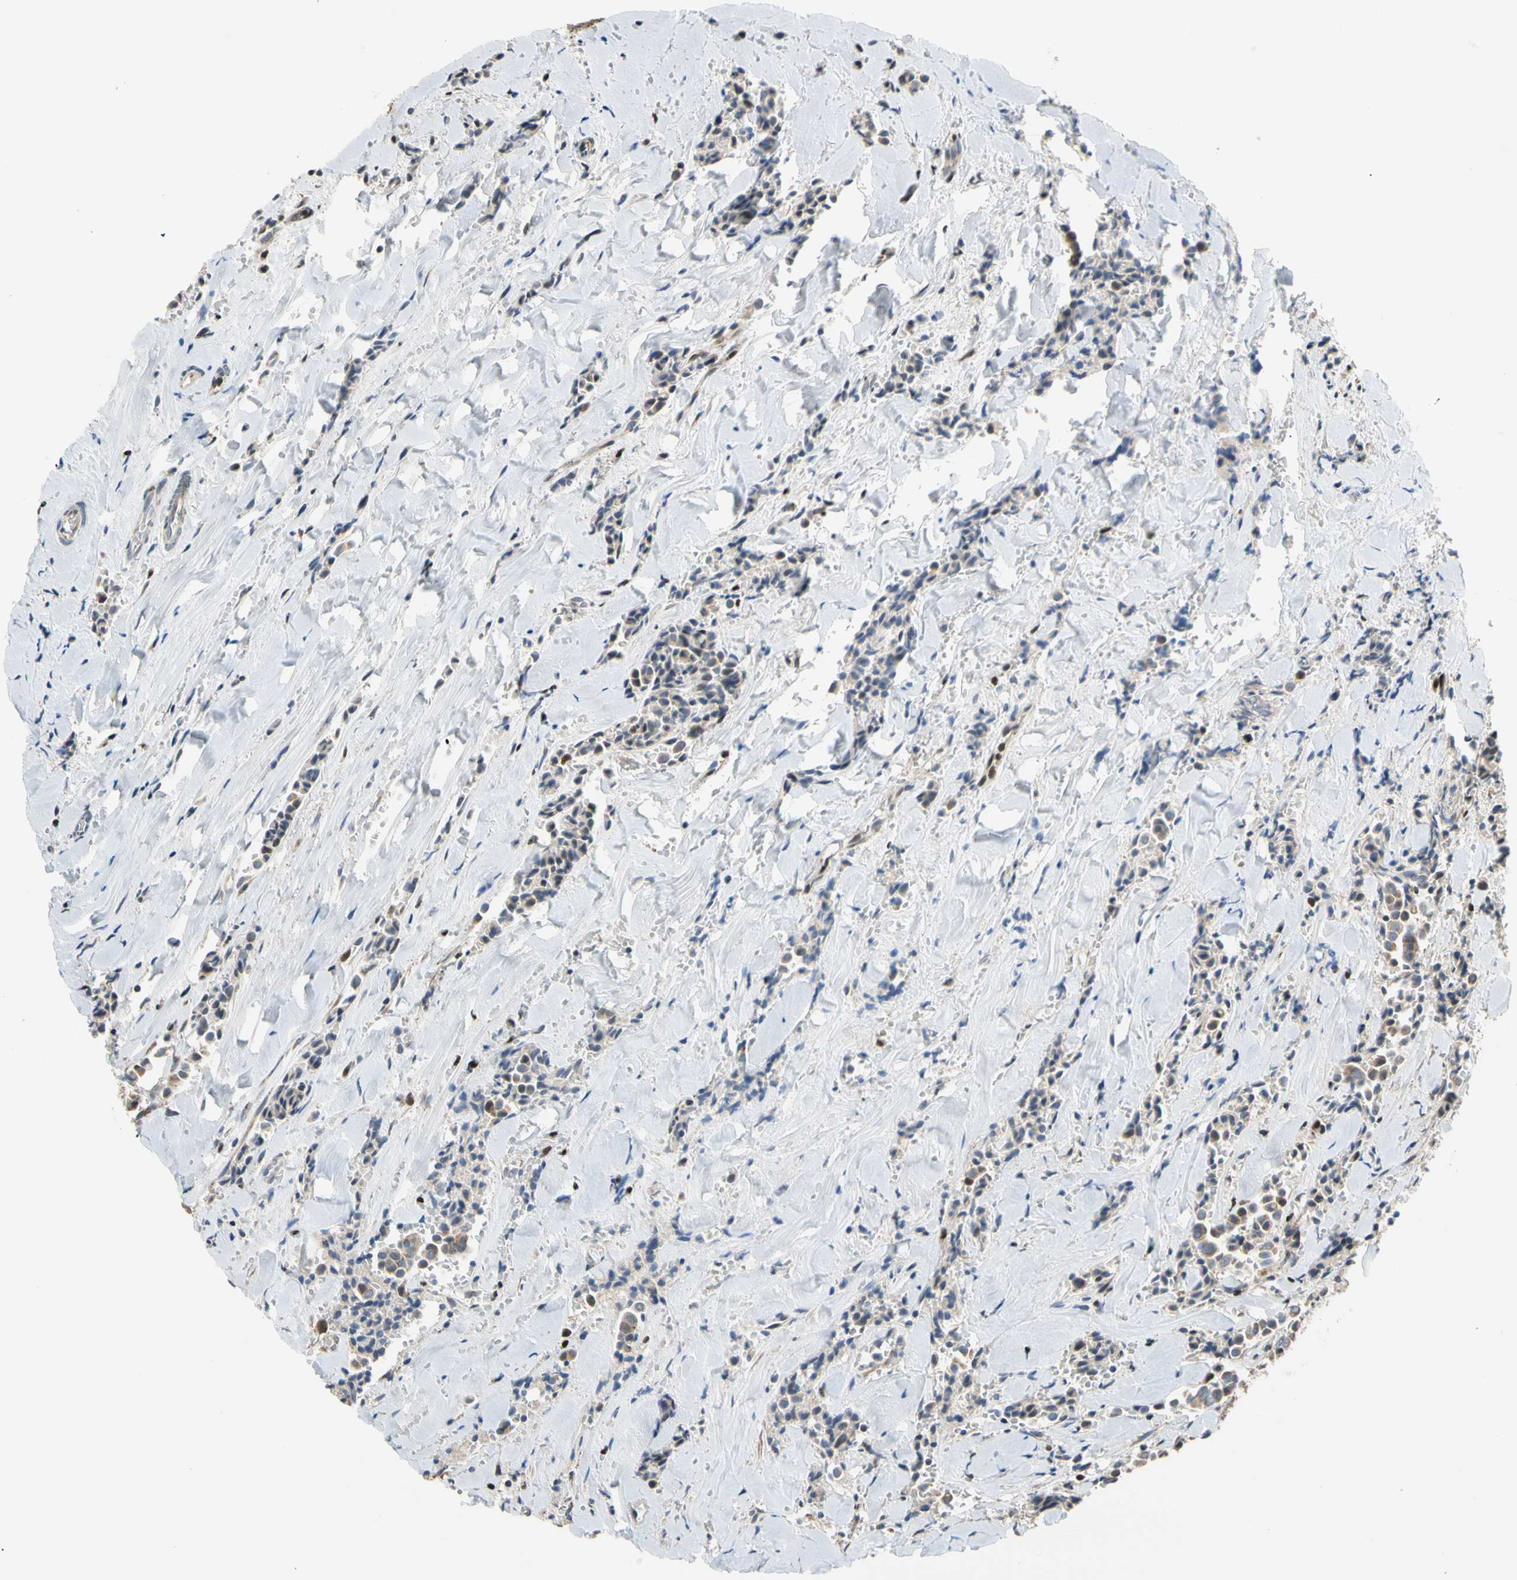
{"staining": {"intensity": "moderate", "quantity": ">75%", "location": "cytoplasmic/membranous"}, "tissue": "head and neck cancer", "cell_type": "Tumor cells", "image_type": "cancer", "snomed": [{"axis": "morphology", "description": "Adenocarcinoma, NOS"}, {"axis": "topography", "description": "Salivary gland"}, {"axis": "topography", "description": "Head-Neck"}], "caption": "Protein staining of head and neck cancer tissue exhibits moderate cytoplasmic/membranous staining in approximately >75% of tumor cells.", "gene": "IP6K2", "patient": {"sex": "female", "age": 59}}